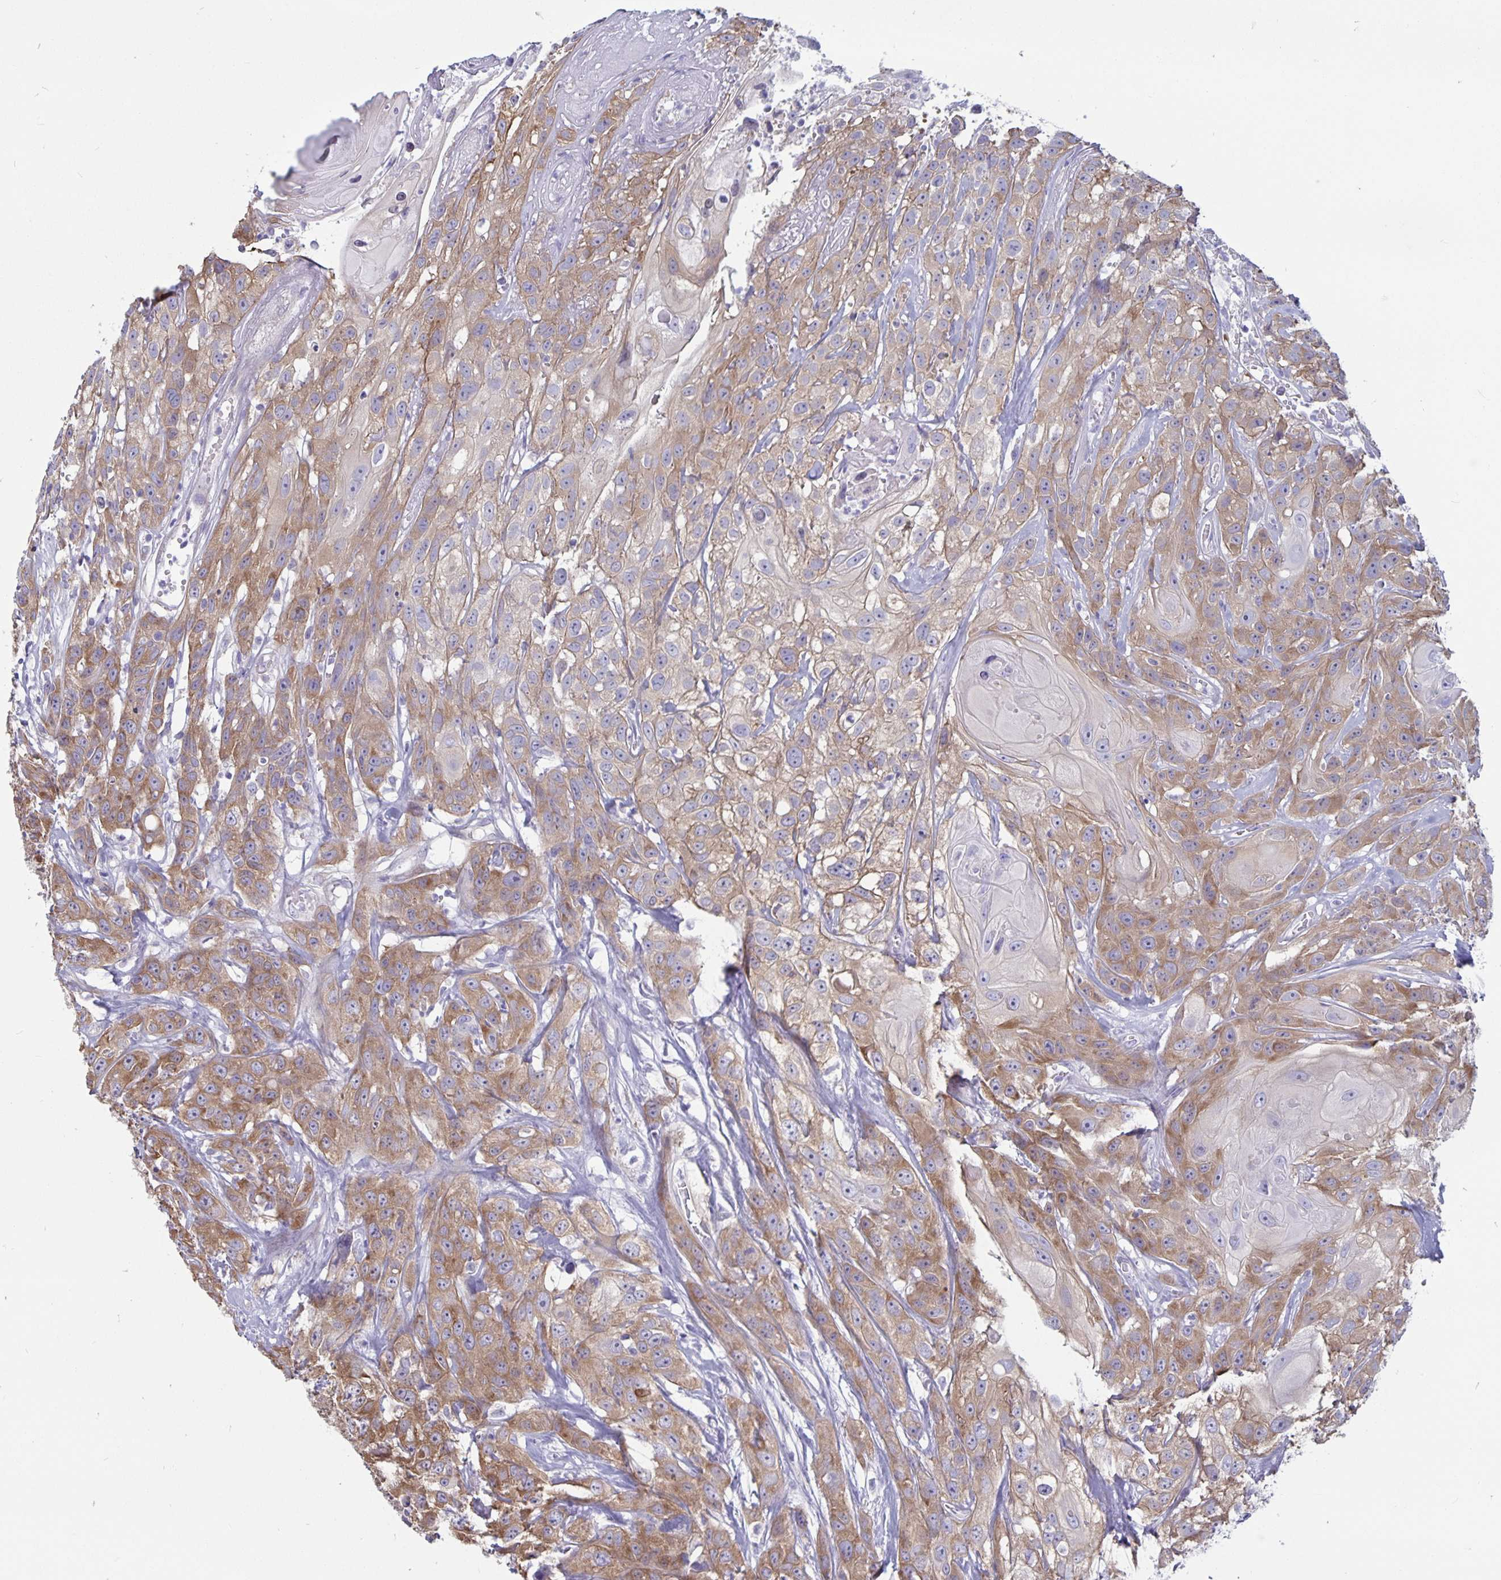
{"staining": {"intensity": "moderate", "quantity": ">75%", "location": "cytoplasmic/membranous"}, "tissue": "head and neck cancer", "cell_type": "Tumor cells", "image_type": "cancer", "snomed": [{"axis": "morphology", "description": "Squamous cell carcinoma, NOS"}, {"axis": "topography", "description": "Head-Neck"}], "caption": "A micrograph of head and neck squamous cell carcinoma stained for a protein demonstrates moderate cytoplasmic/membranous brown staining in tumor cells.", "gene": "PLCB3", "patient": {"sex": "male", "age": 57}}